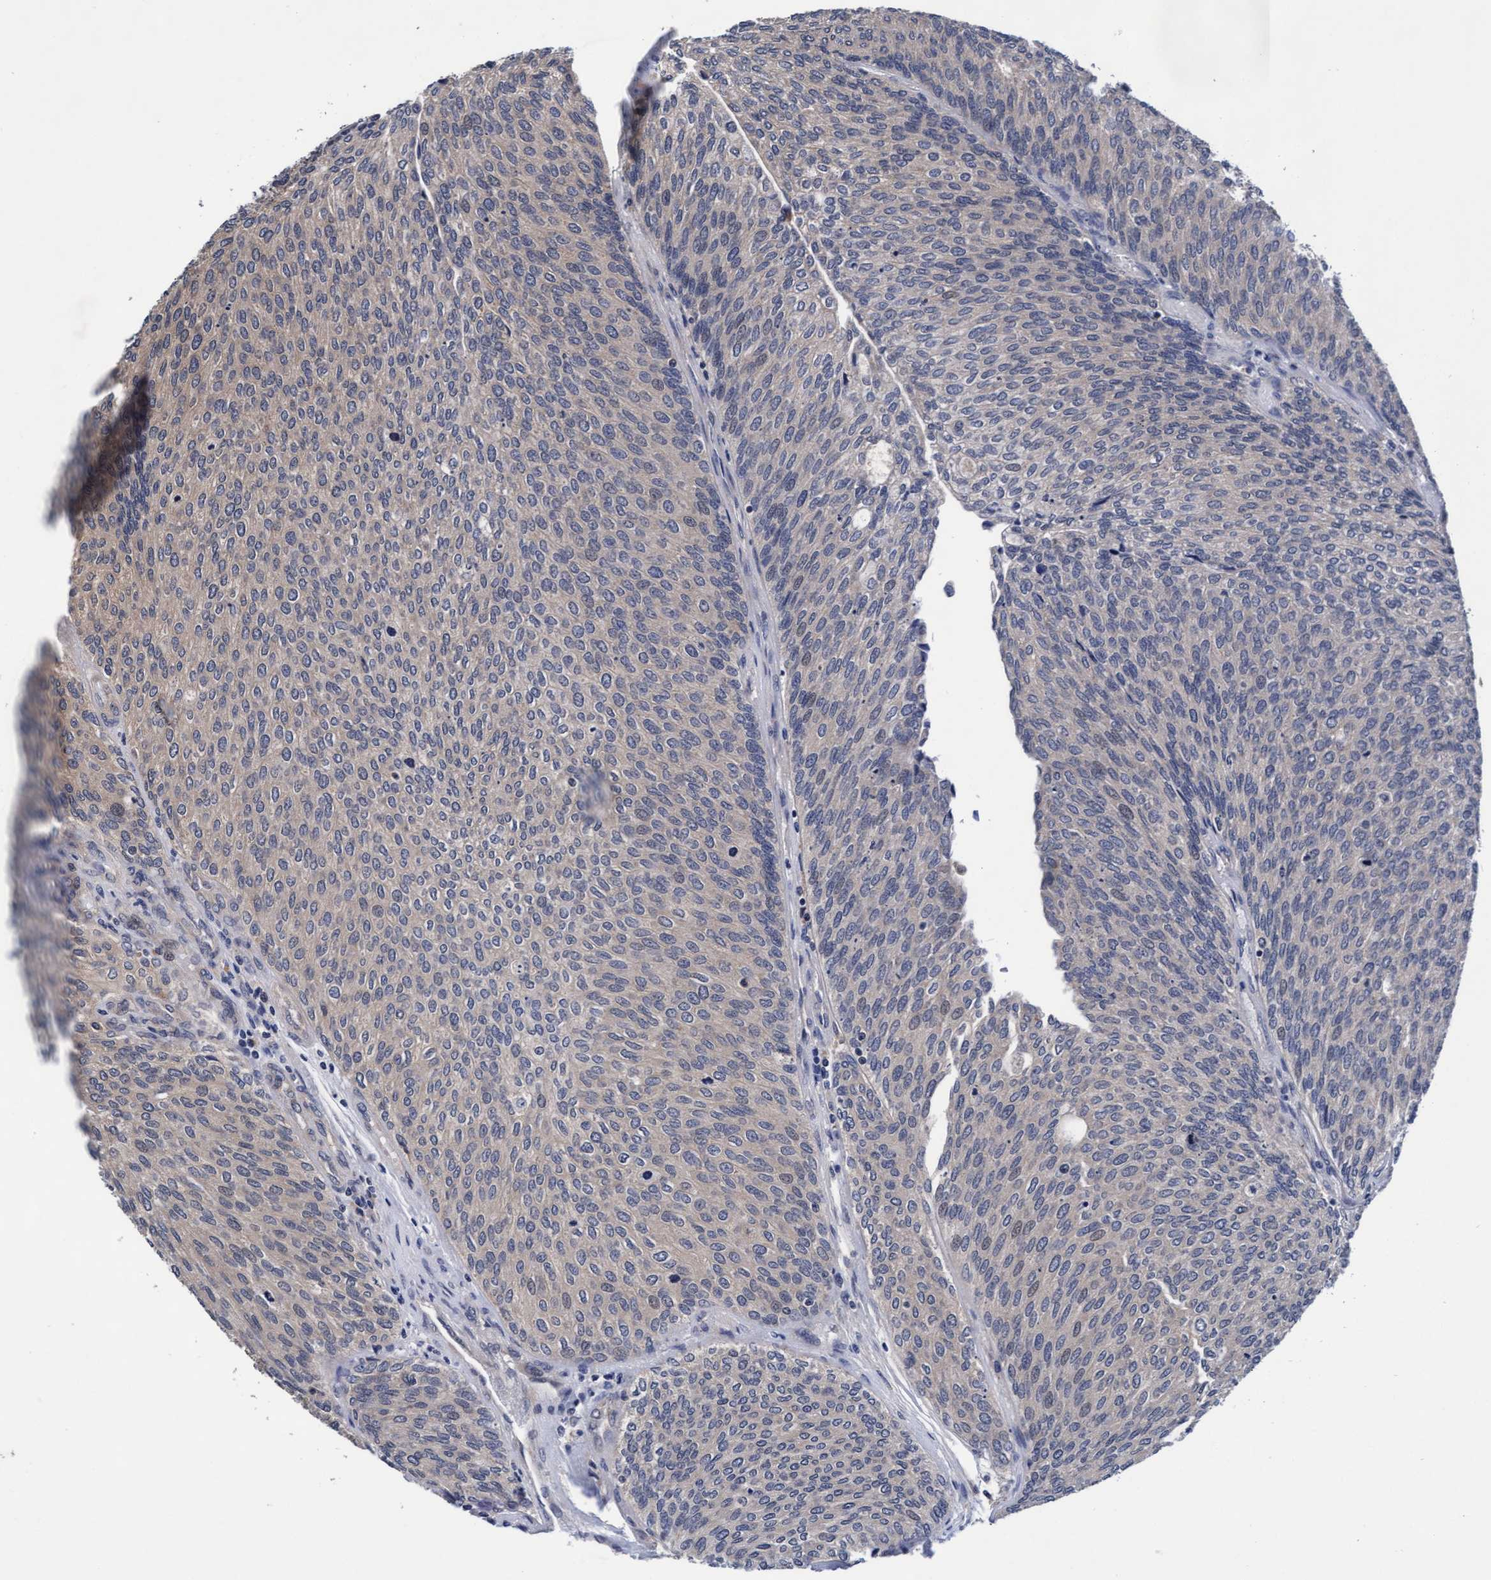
{"staining": {"intensity": "moderate", "quantity": "<25%", "location": "cytoplasmic/membranous"}, "tissue": "urothelial cancer", "cell_type": "Tumor cells", "image_type": "cancer", "snomed": [{"axis": "morphology", "description": "Urothelial carcinoma, Low grade"}, {"axis": "topography", "description": "Urinary bladder"}], "caption": "Urothelial cancer stained with DAB (3,3'-diaminobenzidine) IHC displays low levels of moderate cytoplasmic/membranous expression in about <25% of tumor cells. The staining was performed using DAB (3,3'-diaminobenzidine), with brown indicating positive protein expression. Nuclei are stained blue with hematoxylin.", "gene": "EFCAB13", "patient": {"sex": "female", "age": 79}}